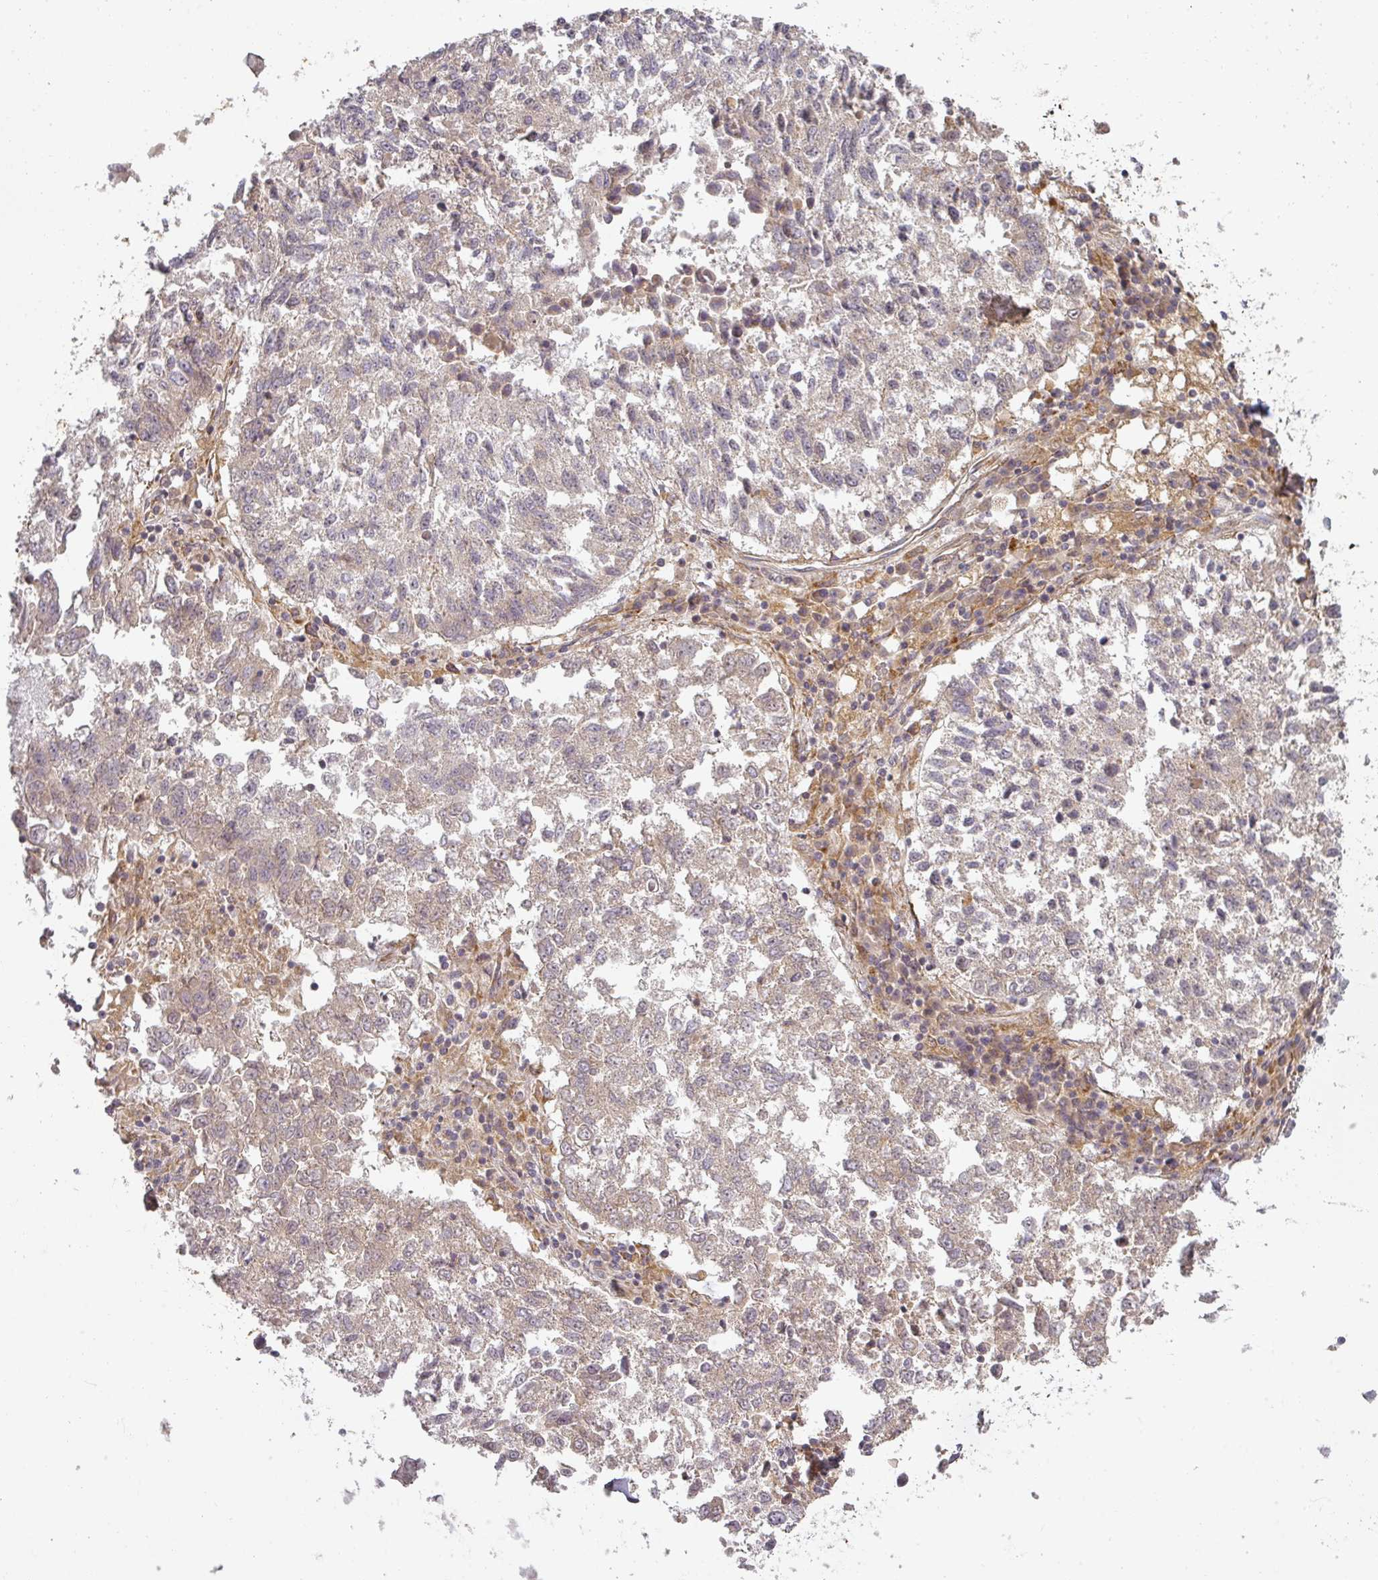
{"staining": {"intensity": "weak", "quantity": "<25%", "location": "cytoplasmic/membranous"}, "tissue": "lung cancer", "cell_type": "Tumor cells", "image_type": "cancer", "snomed": [{"axis": "morphology", "description": "Squamous cell carcinoma, NOS"}, {"axis": "topography", "description": "Lung"}], "caption": "Immunohistochemistry histopathology image of neoplastic tissue: lung squamous cell carcinoma stained with DAB exhibits no significant protein expression in tumor cells.", "gene": "CNOT1", "patient": {"sex": "male", "age": 73}}